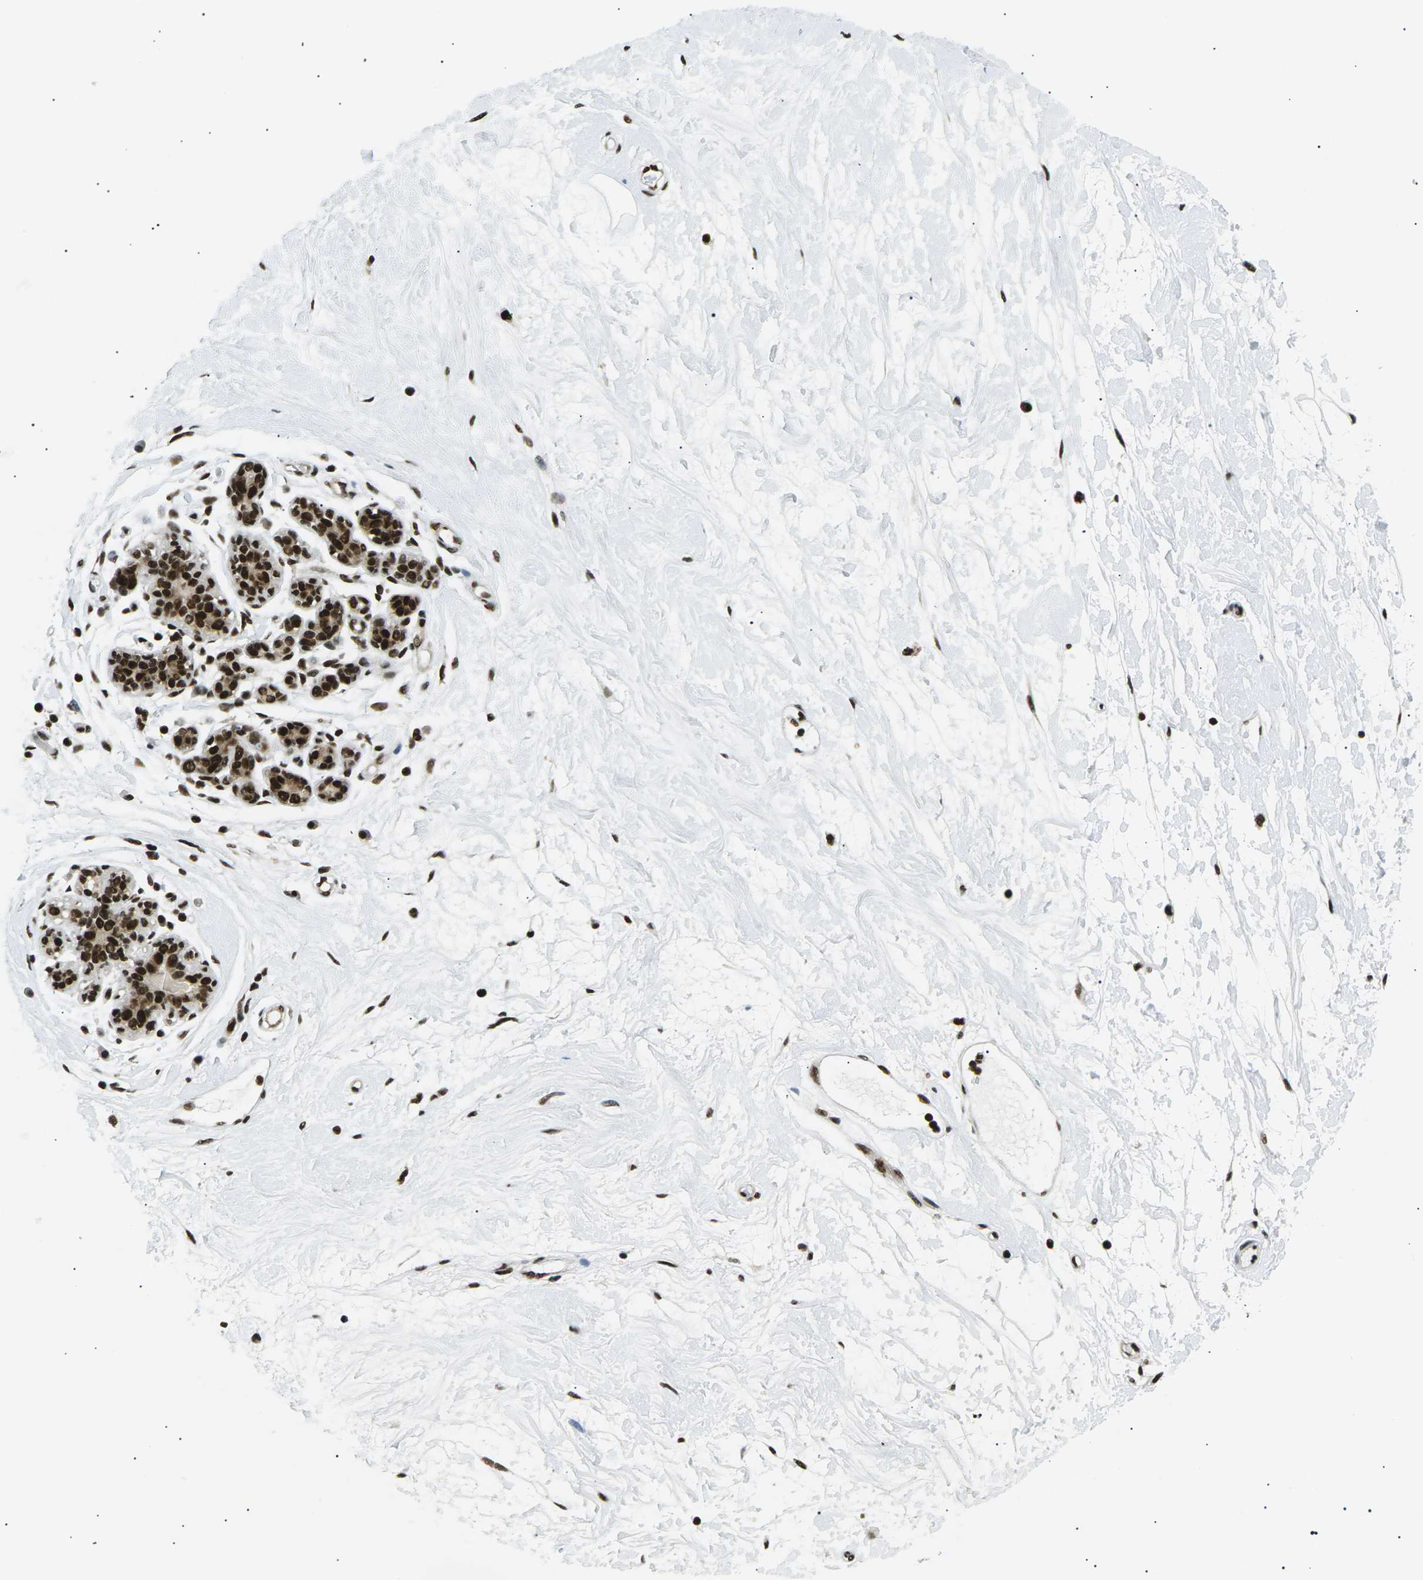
{"staining": {"intensity": "strong", "quantity": ">75%", "location": "nuclear"}, "tissue": "breast", "cell_type": "Adipocytes", "image_type": "normal", "snomed": [{"axis": "morphology", "description": "Normal tissue, NOS"}, {"axis": "morphology", "description": "Lobular carcinoma"}, {"axis": "topography", "description": "Breast"}], "caption": "Protein analysis of benign breast exhibits strong nuclear positivity in about >75% of adipocytes.", "gene": "RPA2", "patient": {"sex": "female", "age": 59}}